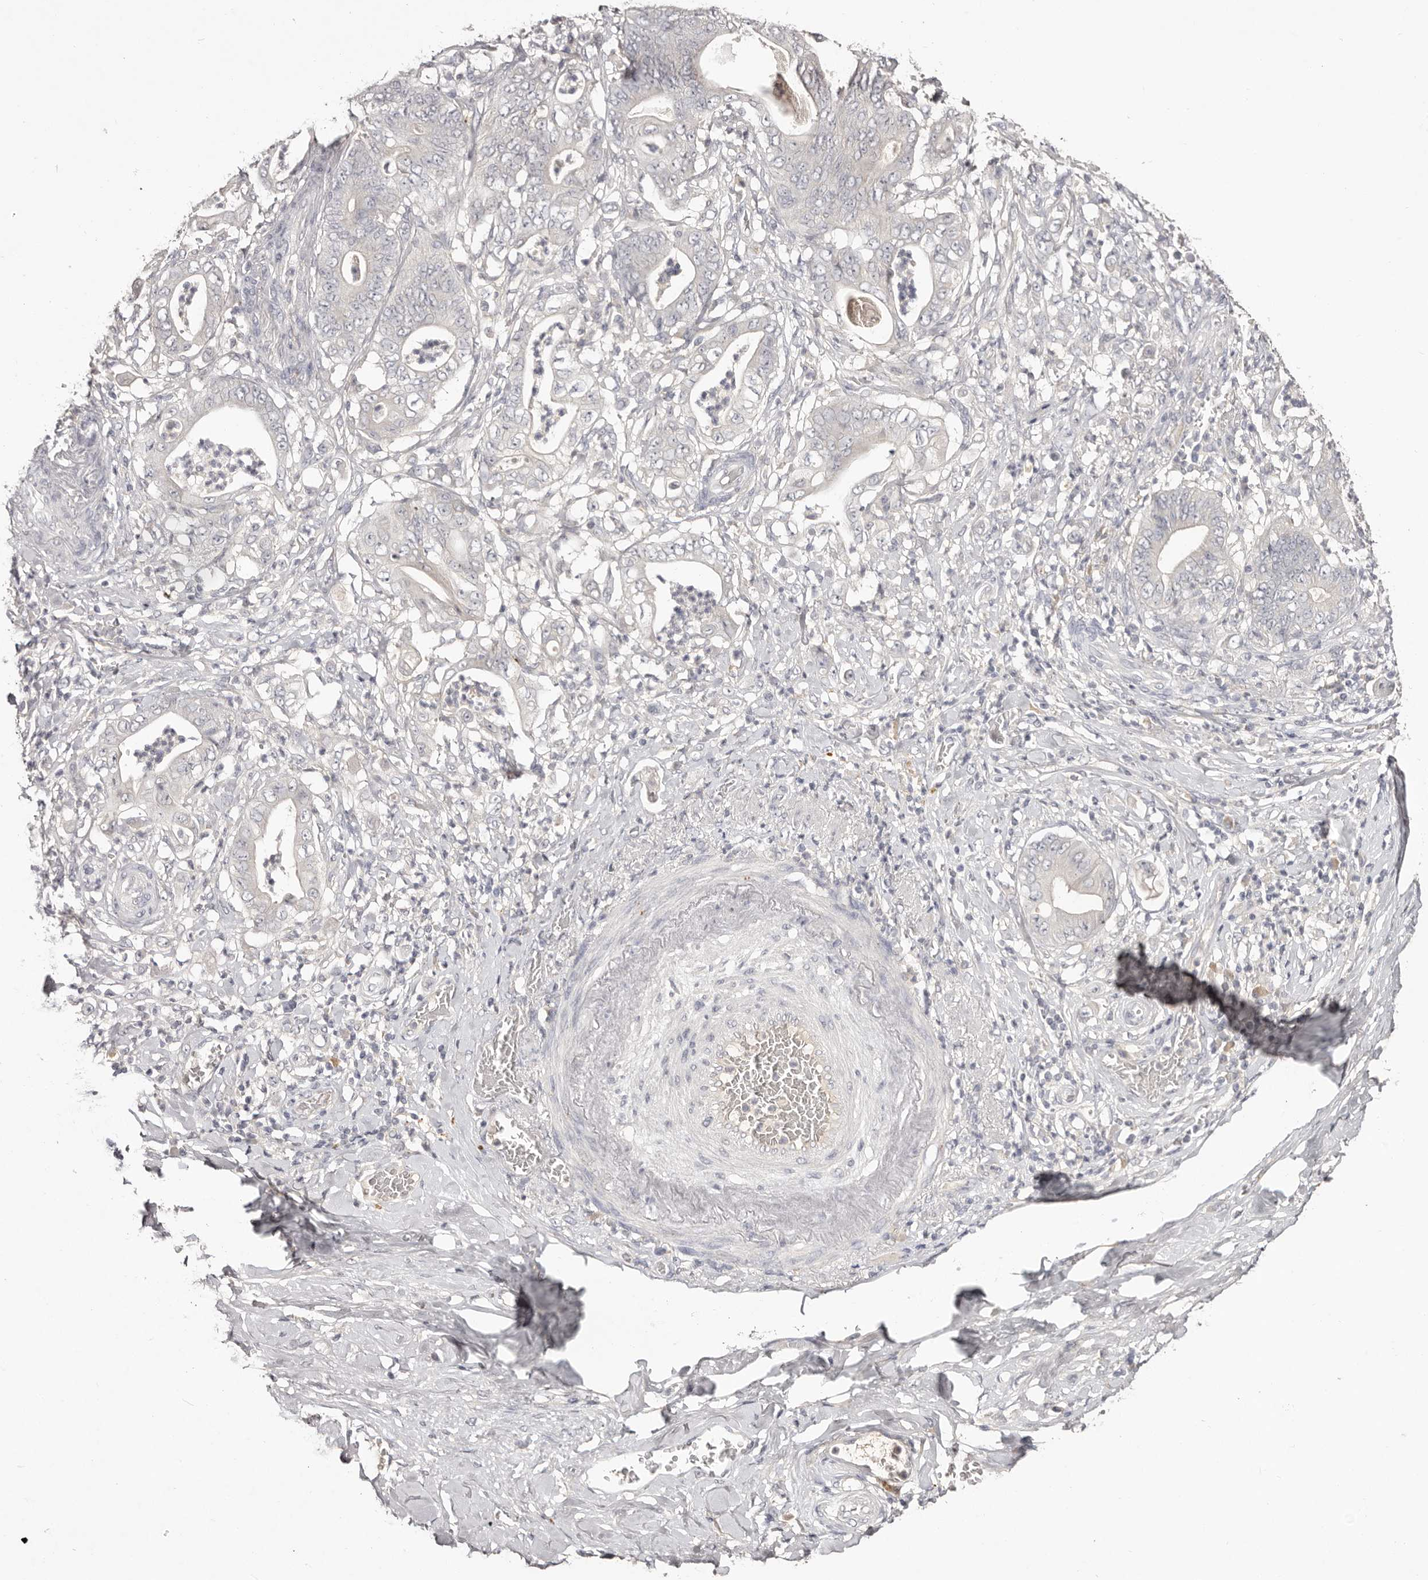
{"staining": {"intensity": "negative", "quantity": "none", "location": "none"}, "tissue": "stomach cancer", "cell_type": "Tumor cells", "image_type": "cancer", "snomed": [{"axis": "morphology", "description": "Adenocarcinoma, NOS"}, {"axis": "topography", "description": "Stomach"}], "caption": "IHC histopathology image of neoplastic tissue: human adenocarcinoma (stomach) stained with DAB reveals no significant protein positivity in tumor cells. (Stains: DAB (3,3'-diaminobenzidine) IHC with hematoxylin counter stain, Microscopy: brightfield microscopy at high magnification).", "gene": "SCUBE2", "patient": {"sex": "female", "age": 73}}